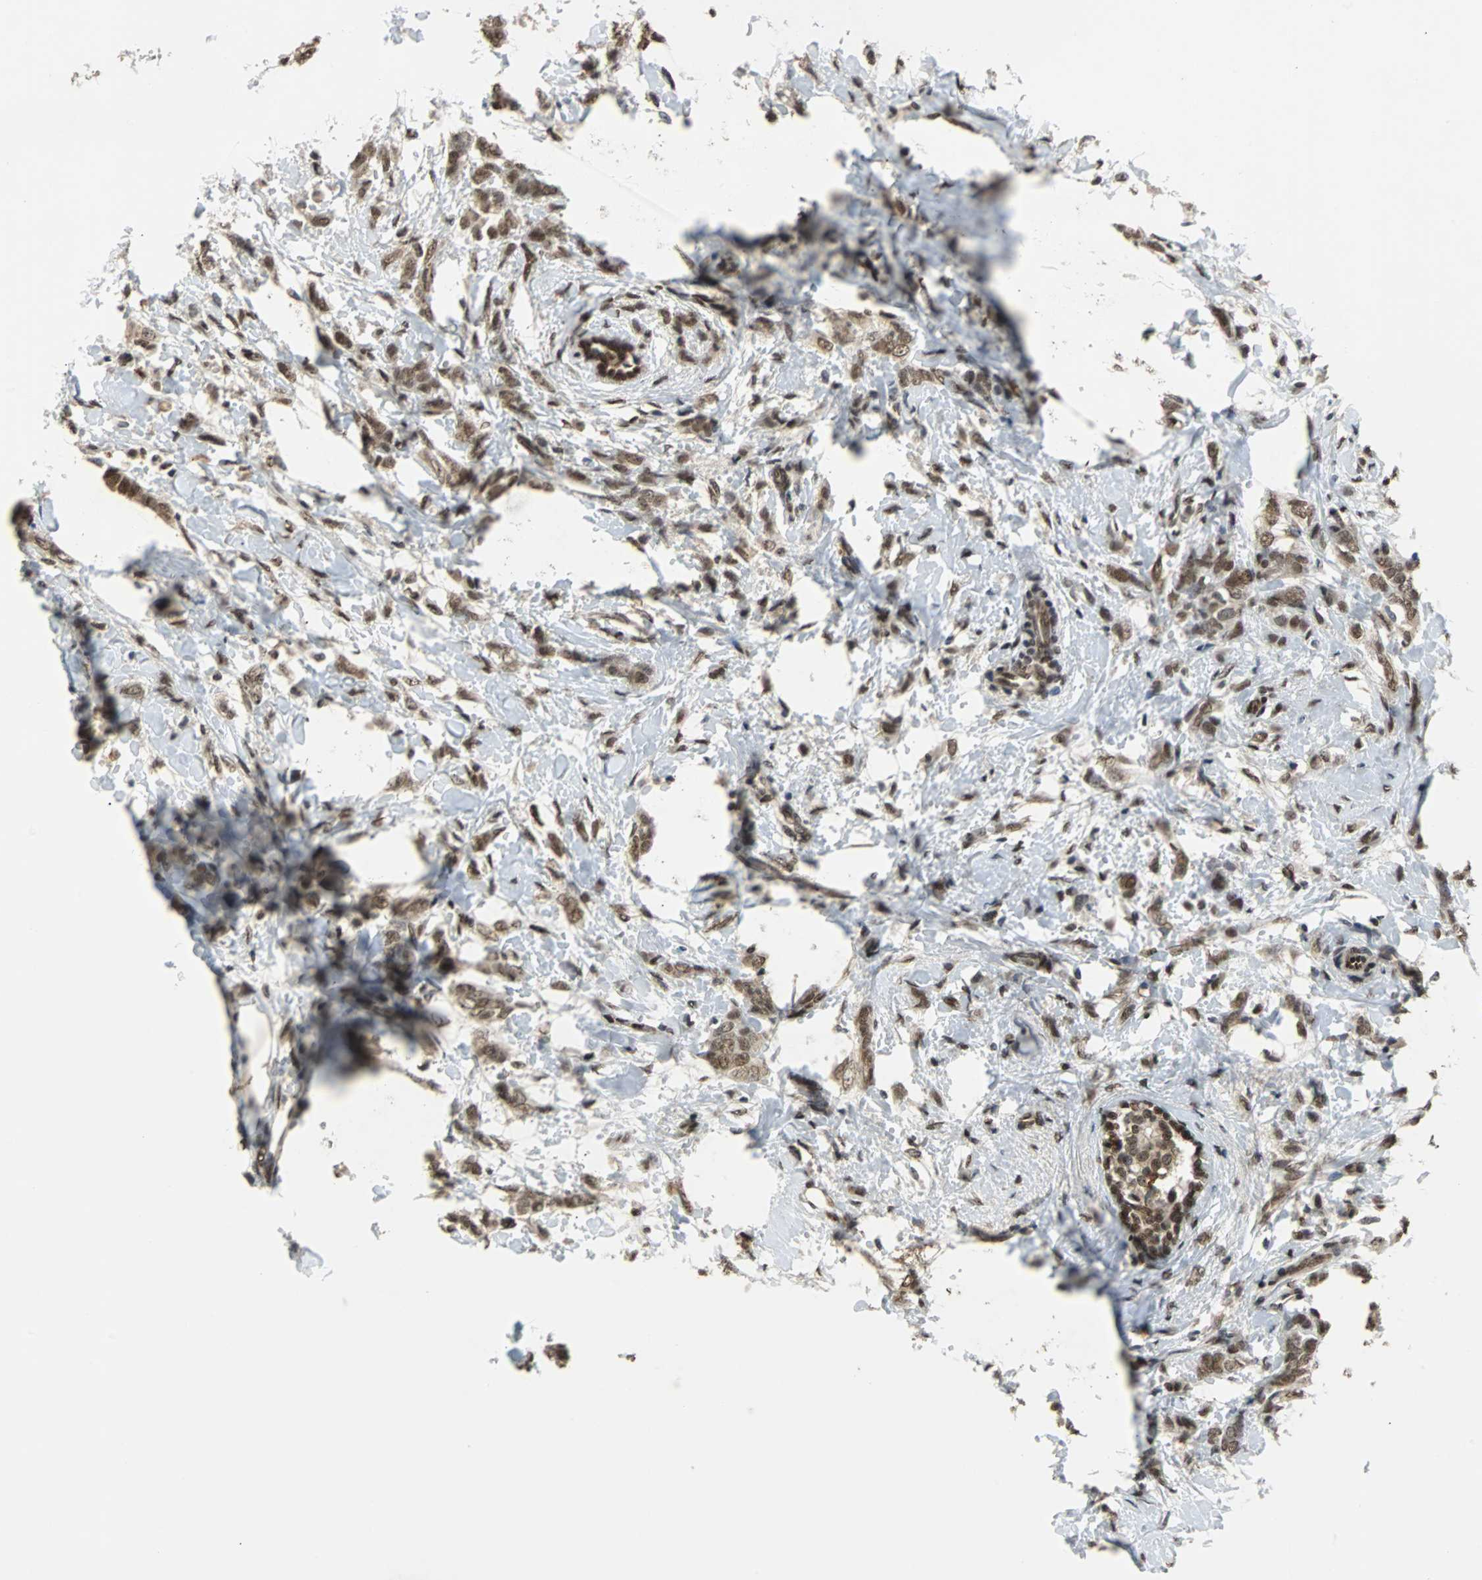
{"staining": {"intensity": "moderate", "quantity": ">75%", "location": "cytoplasmic/membranous,nuclear"}, "tissue": "breast cancer", "cell_type": "Tumor cells", "image_type": "cancer", "snomed": [{"axis": "morphology", "description": "Lobular carcinoma, in situ"}, {"axis": "morphology", "description": "Lobular carcinoma"}, {"axis": "topography", "description": "Breast"}], "caption": "There is medium levels of moderate cytoplasmic/membranous and nuclear expression in tumor cells of breast cancer, as demonstrated by immunohistochemical staining (brown color).", "gene": "PHC1", "patient": {"sex": "female", "age": 41}}